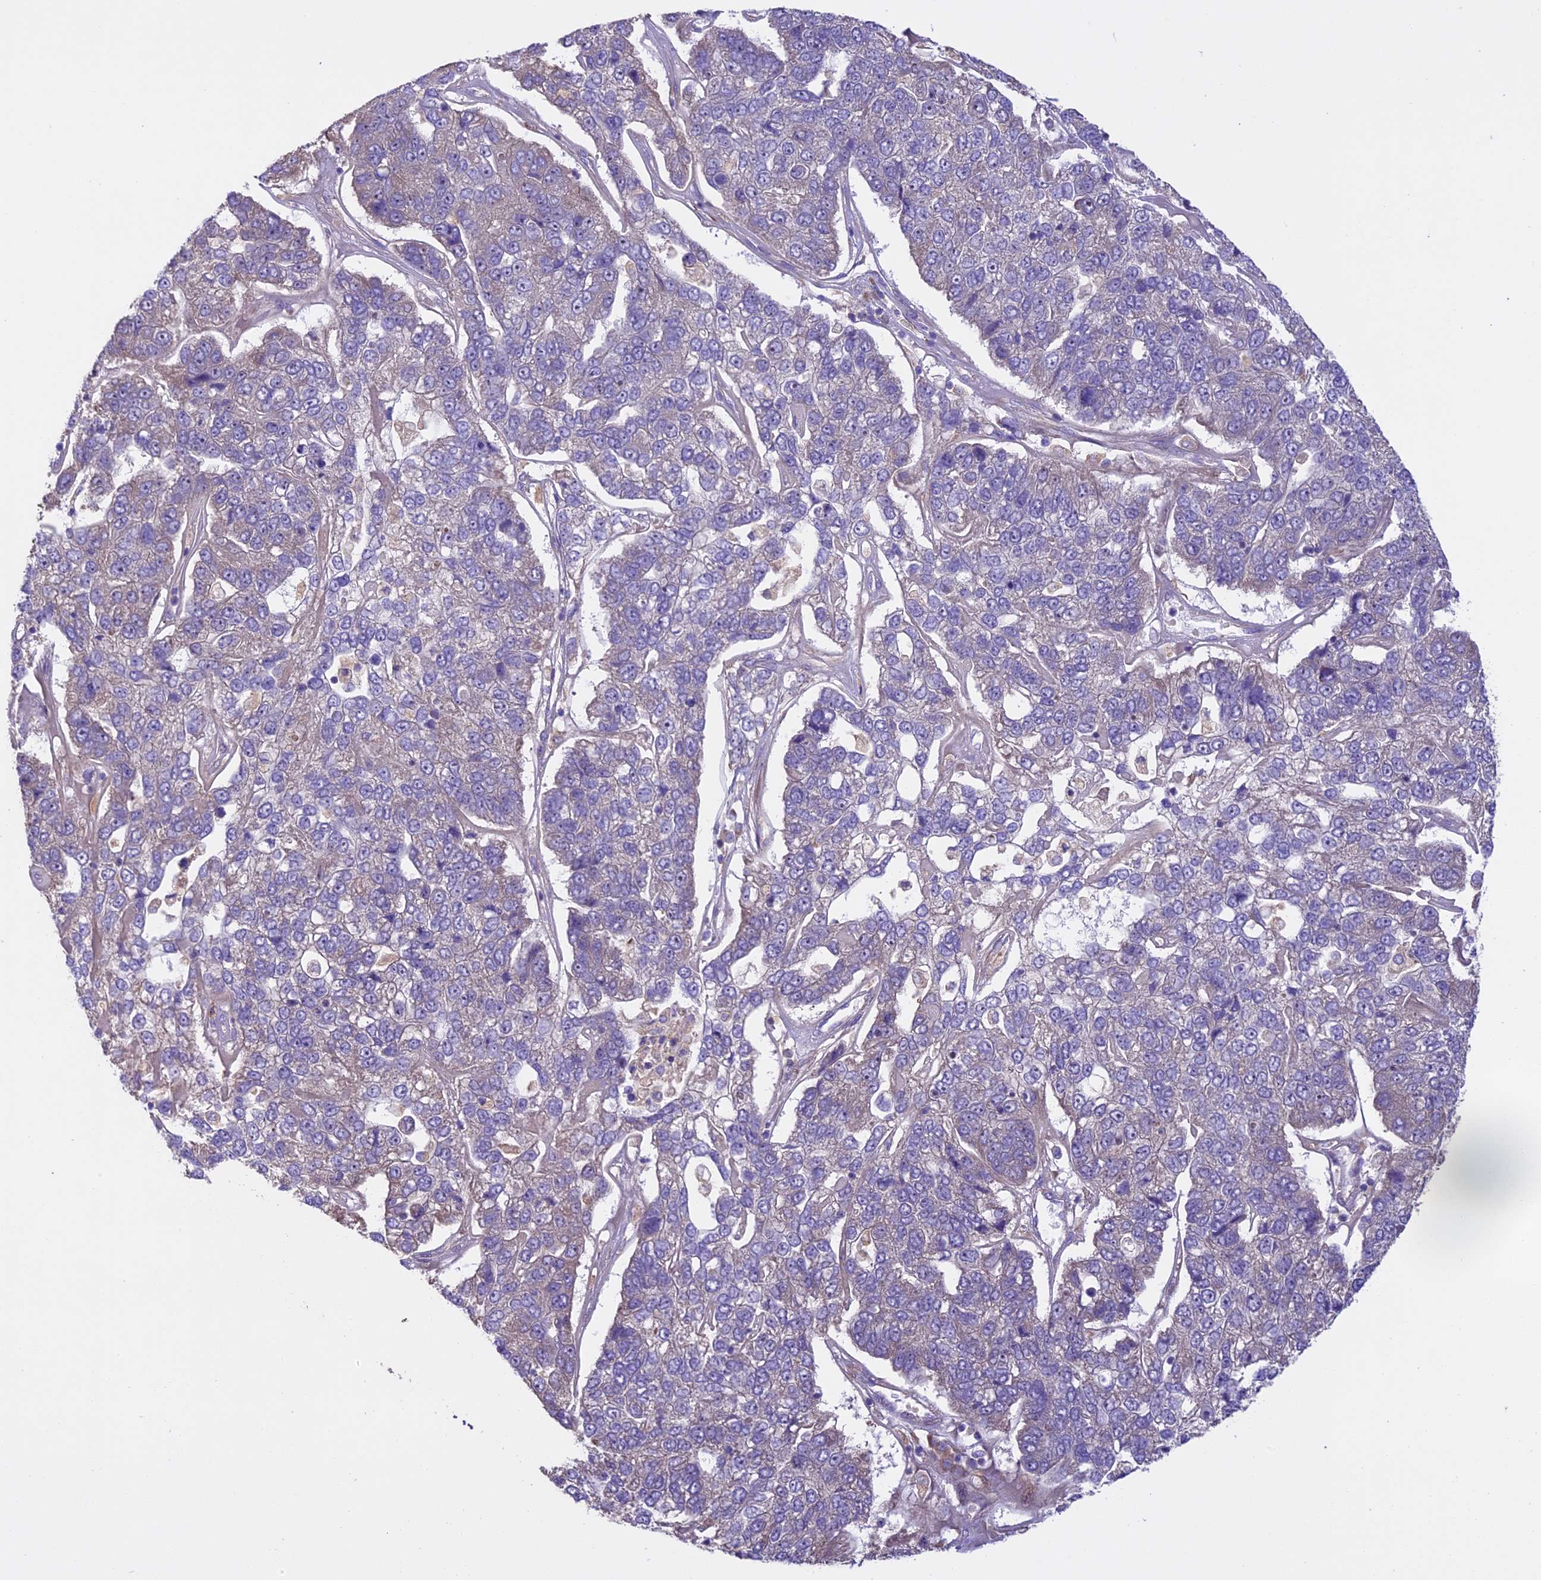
{"staining": {"intensity": "negative", "quantity": "none", "location": "none"}, "tissue": "pancreatic cancer", "cell_type": "Tumor cells", "image_type": "cancer", "snomed": [{"axis": "morphology", "description": "Adenocarcinoma, NOS"}, {"axis": "topography", "description": "Pancreas"}], "caption": "Adenocarcinoma (pancreatic) stained for a protein using IHC exhibits no staining tumor cells.", "gene": "SPIRE1", "patient": {"sex": "female", "age": 61}}